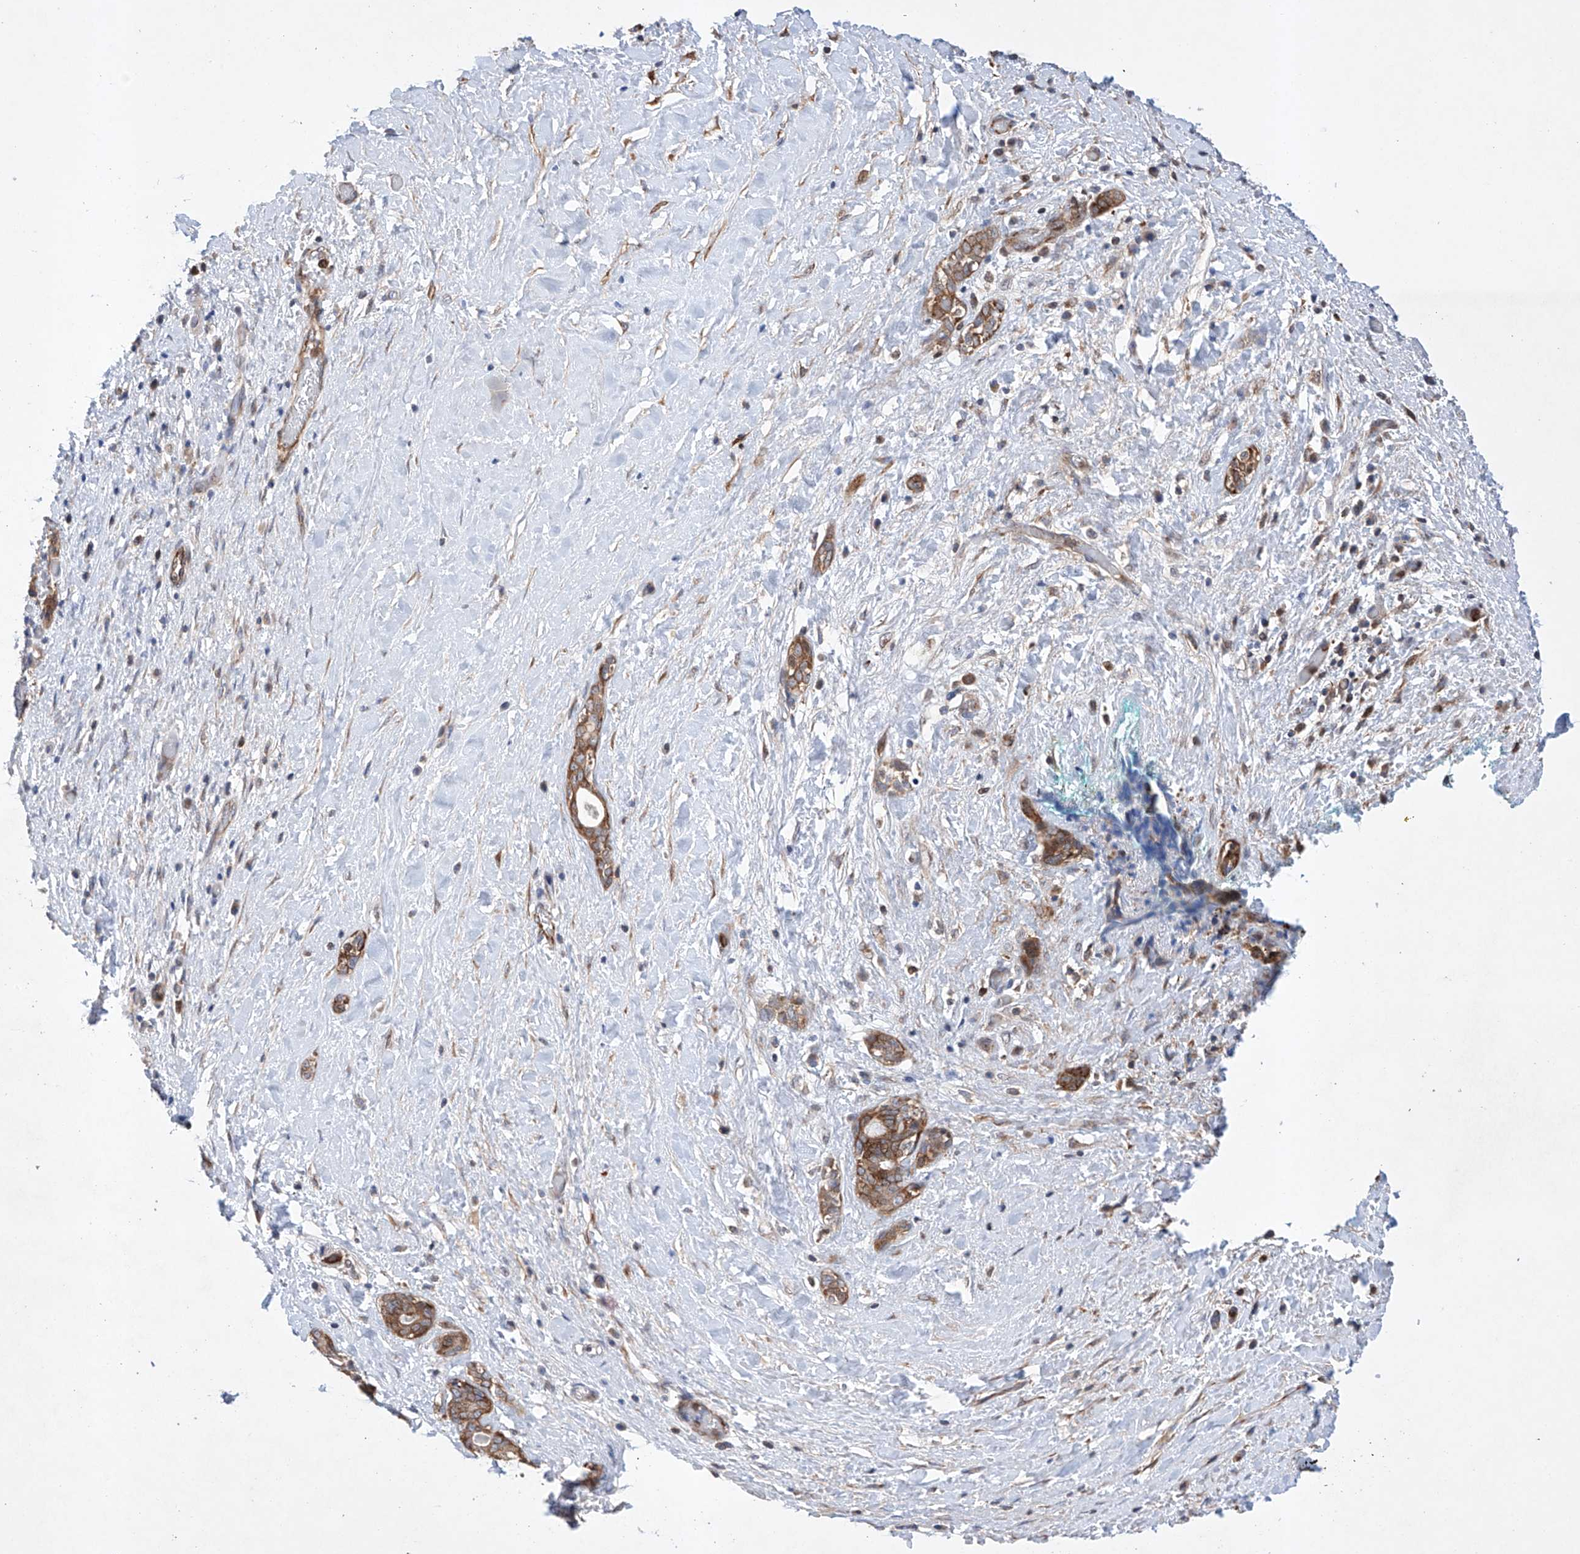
{"staining": {"intensity": "moderate", "quantity": ">75%", "location": "cytoplasmic/membranous"}, "tissue": "pancreatic cancer", "cell_type": "Tumor cells", "image_type": "cancer", "snomed": [{"axis": "morphology", "description": "Normal tissue, NOS"}, {"axis": "morphology", "description": "Adenocarcinoma, NOS"}, {"axis": "topography", "description": "Pancreas"}, {"axis": "topography", "description": "Peripheral nerve tissue"}], "caption": "IHC (DAB (3,3'-diaminobenzidine)) staining of human pancreatic cancer (adenocarcinoma) demonstrates moderate cytoplasmic/membranous protein expression in approximately >75% of tumor cells.", "gene": "TIMM23", "patient": {"sex": "female", "age": 63}}